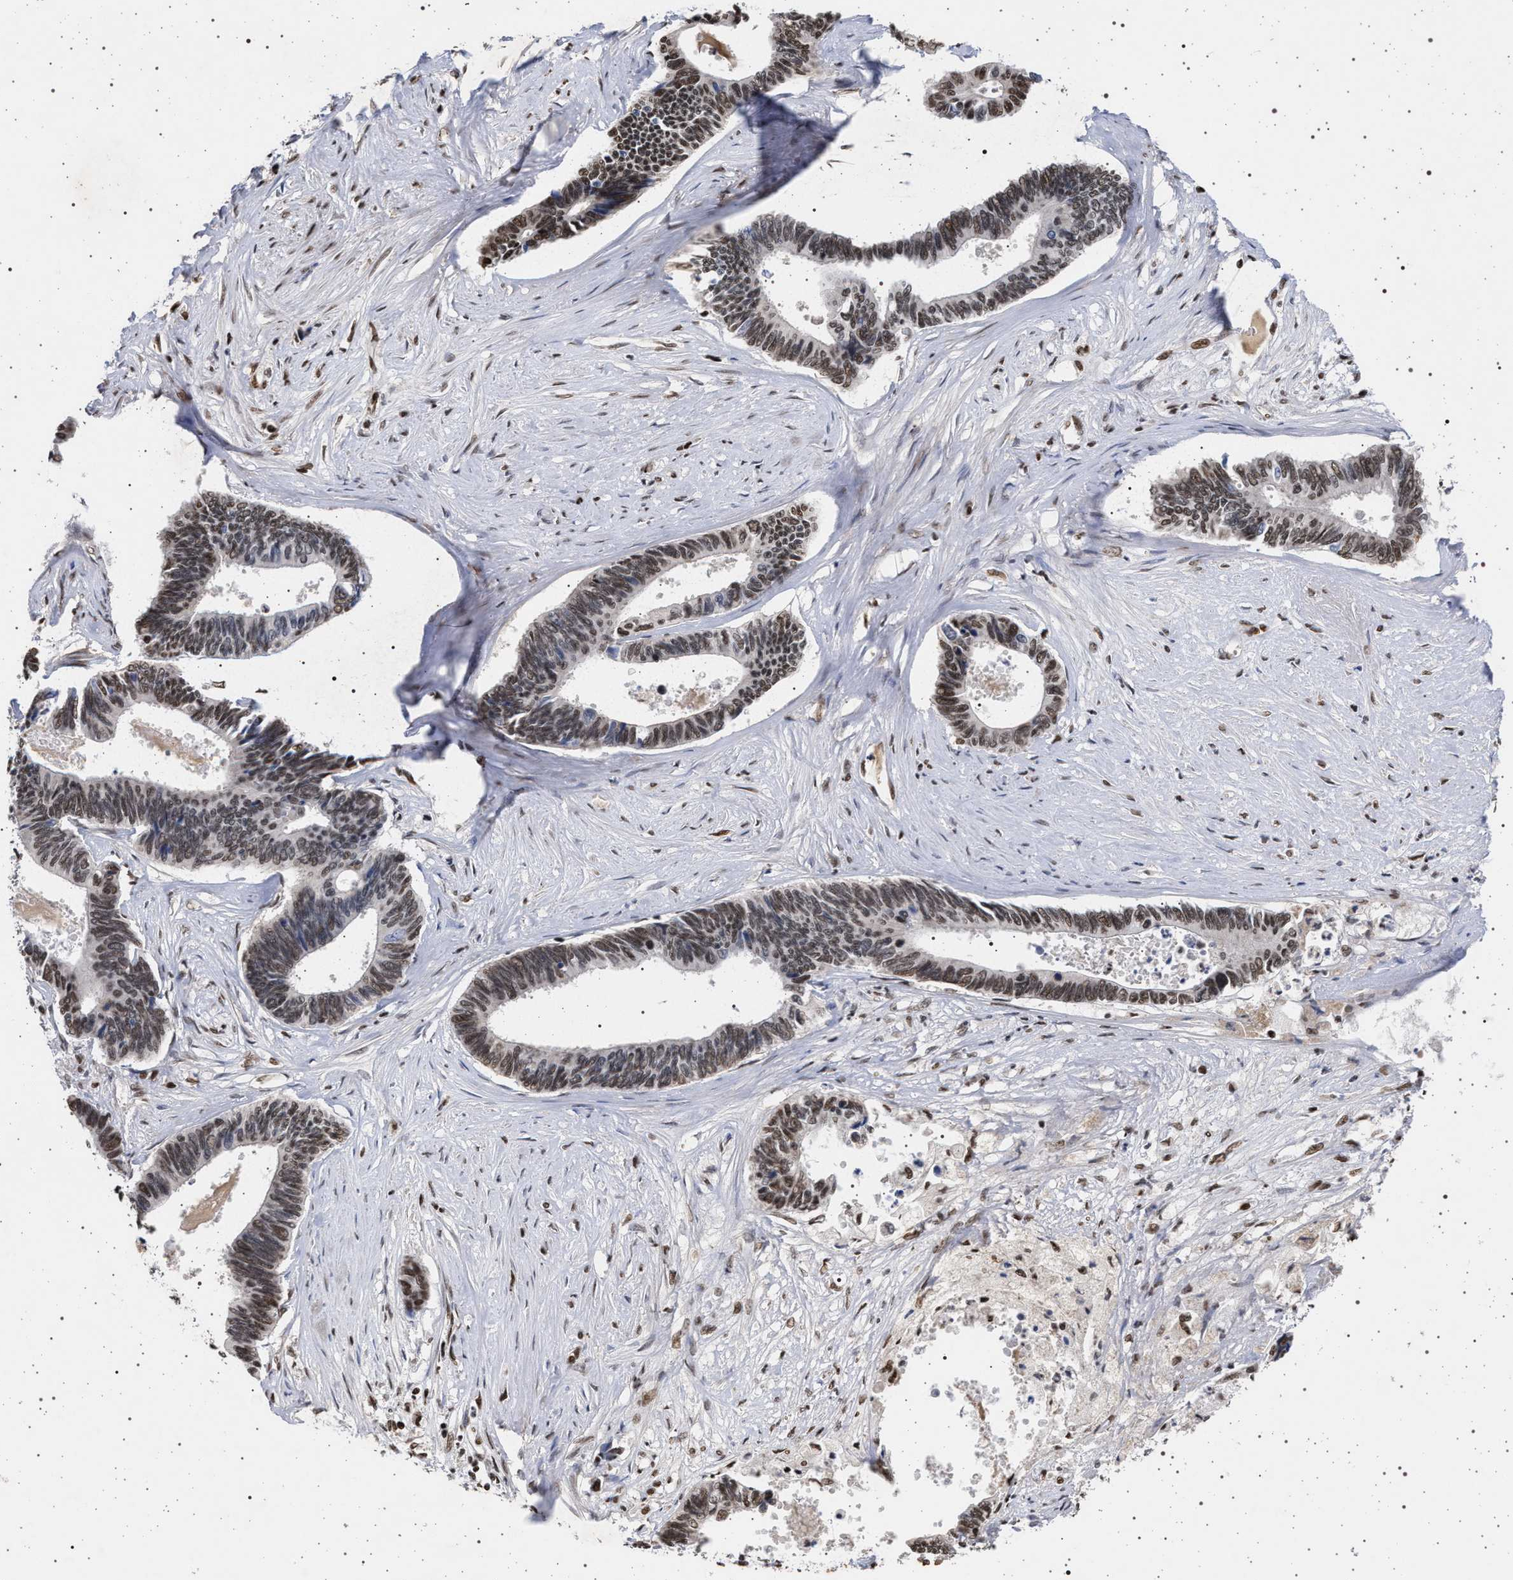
{"staining": {"intensity": "moderate", "quantity": ">75%", "location": "nuclear"}, "tissue": "pancreatic cancer", "cell_type": "Tumor cells", "image_type": "cancer", "snomed": [{"axis": "morphology", "description": "Adenocarcinoma, NOS"}, {"axis": "topography", "description": "Pancreas"}], "caption": "A high-resolution photomicrograph shows IHC staining of adenocarcinoma (pancreatic), which demonstrates moderate nuclear expression in approximately >75% of tumor cells.", "gene": "PHF12", "patient": {"sex": "female", "age": 70}}